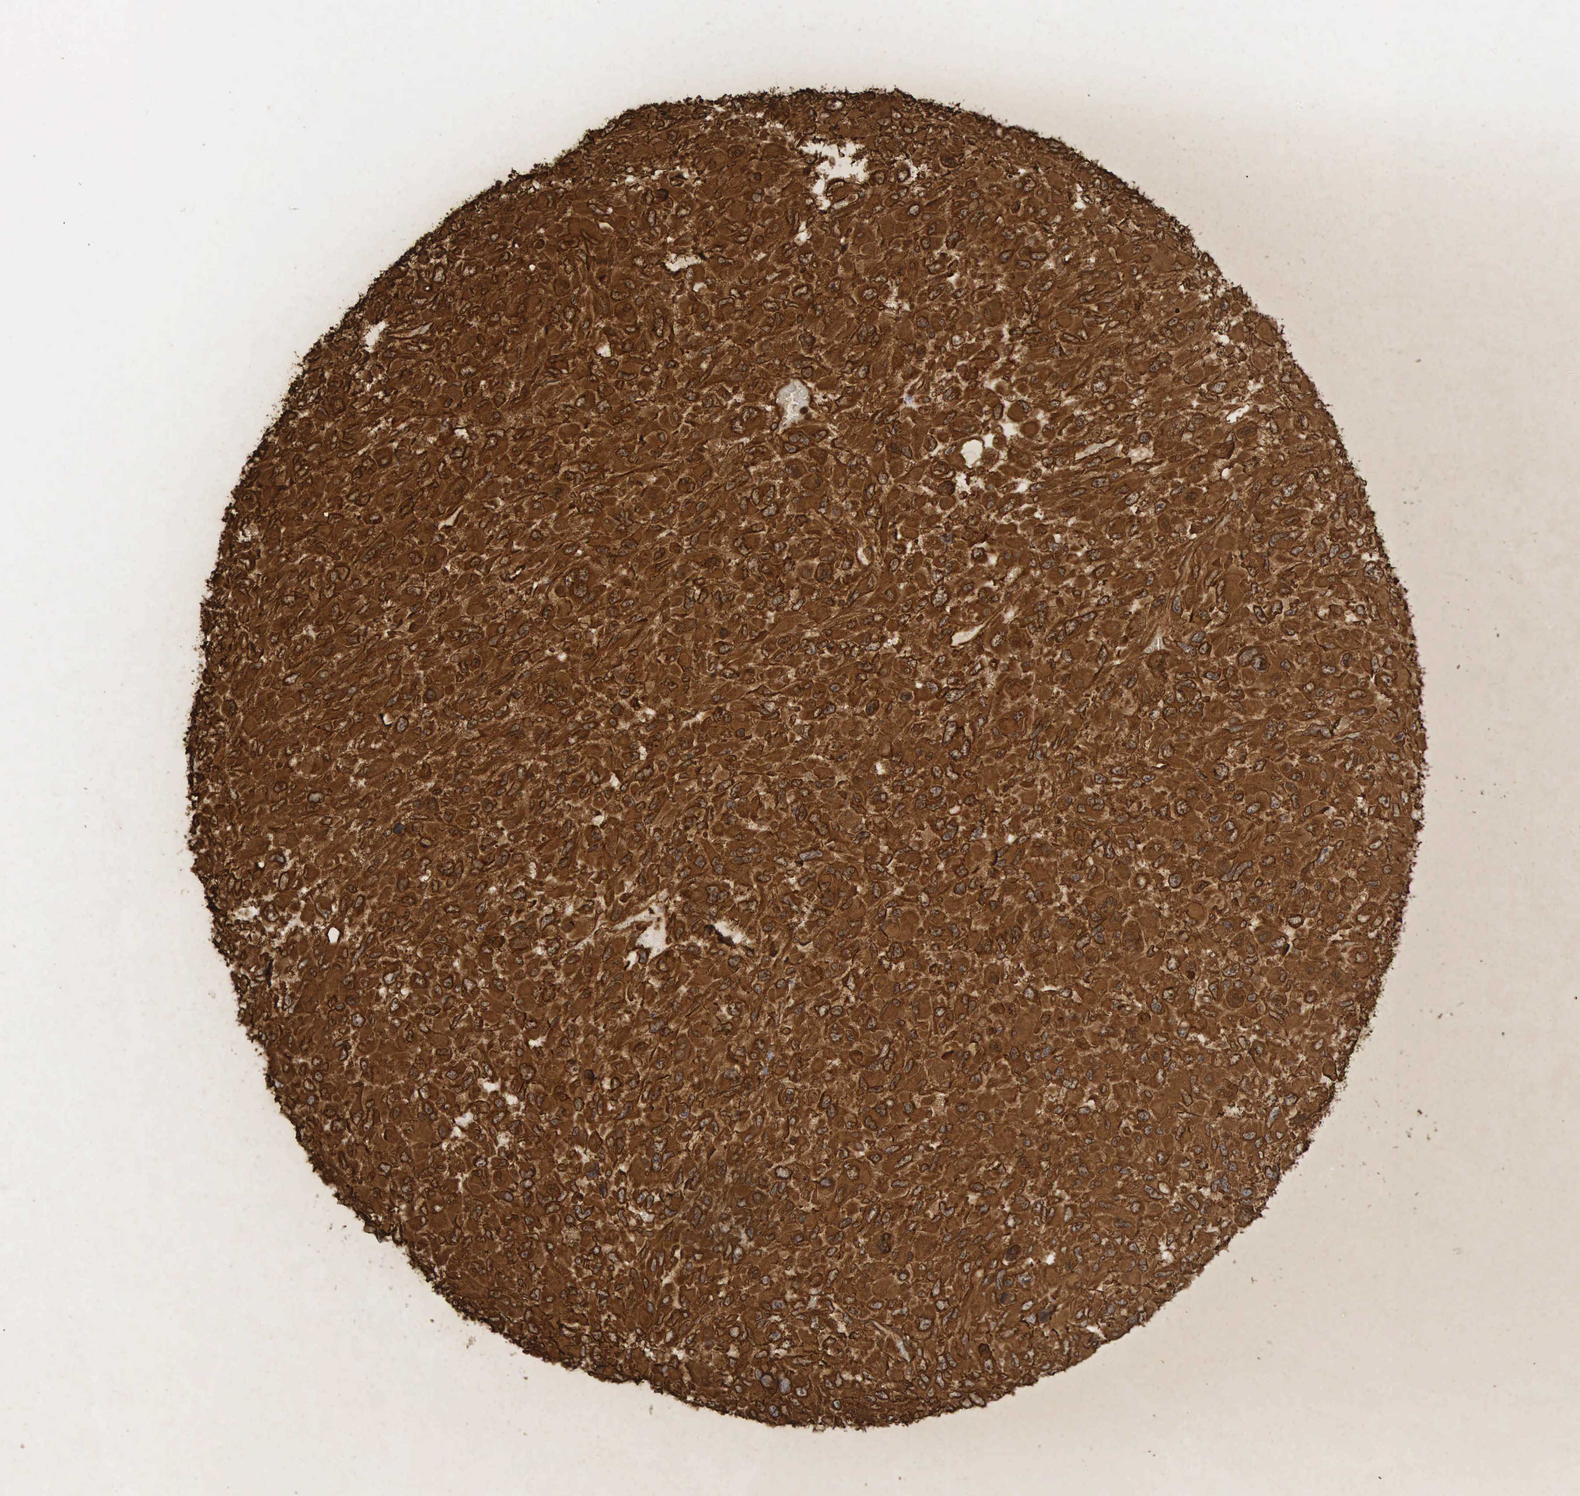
{"staining": {"intensity": "strong", "quantity": ">75%", "location": "cytoplasmic/membranous"}, "tissue": "renal cancer", "cell_type": "Tumor cells", "image_type": "cancer", "snomed": [{"axis": "morphology", "description": "Adenocarcinoma, NOS"}, {"axis": "topography", "description": "Kidney"}], "caption": "An image of renal cancer (adenocarcinoma) stained for a protein displays strong cytoplasmic/membranous brown staining in tumor cells.", "gene": "VIM", "patient": {"sex": "male", "age": 79}}